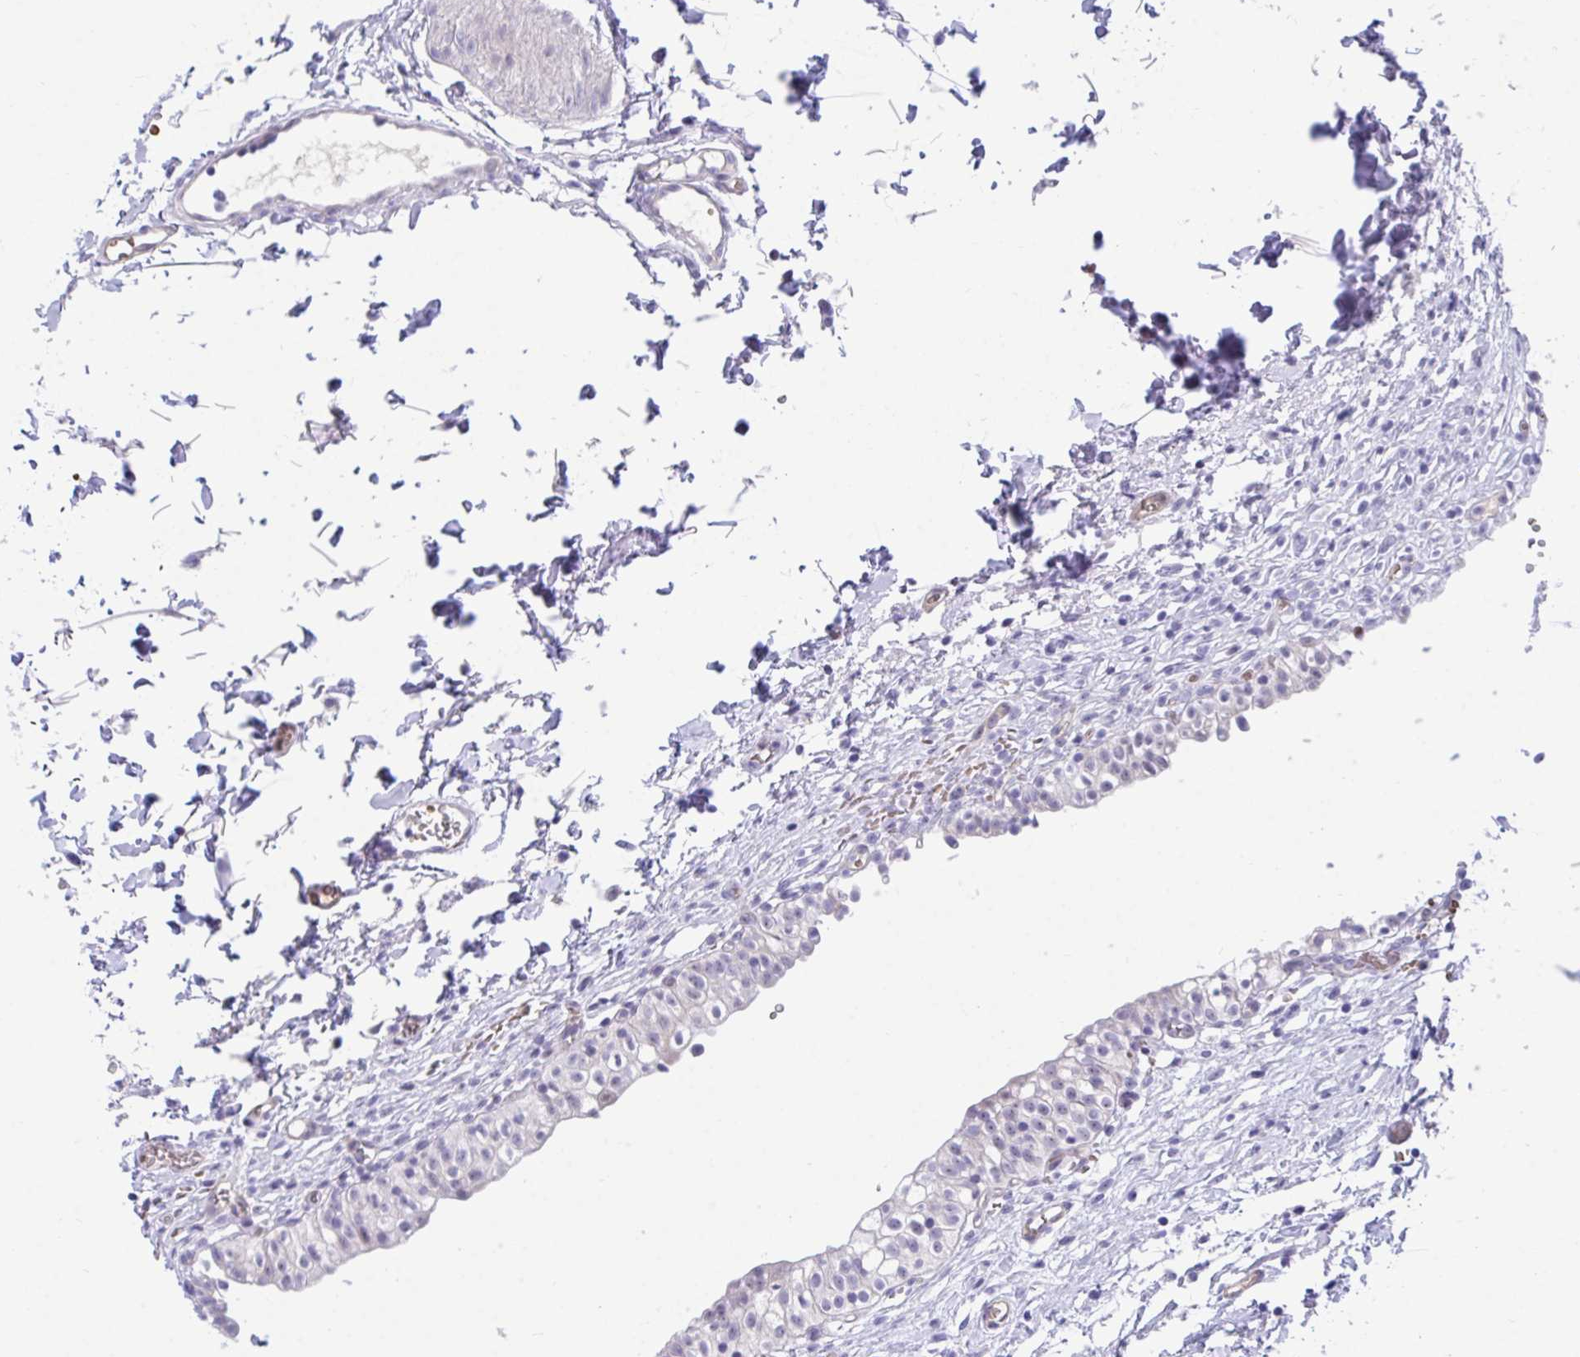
{"staining": {"intensity": "weak", "quantity": "<25%", "location": "cytoplasmic/membranous,nuclear"}, "tissue": "urinary bladder", "cell_type": "Urothelial cells", "image_type": "normal", "snomed": [{"axis": "morphology", "description": "Normal tissue, NOS"}, {"axis": "topography", "description": "Urinary bladder"}, {"axis": "topography", "description": "Peripheral nerve tissue"}], "caption": "Benign urinary bladder was stained to show a protein in brown. There is no significant expression in urothelial cells.", "gene": "CENPQ", "patient": {"sex": "male", "age": 55}}